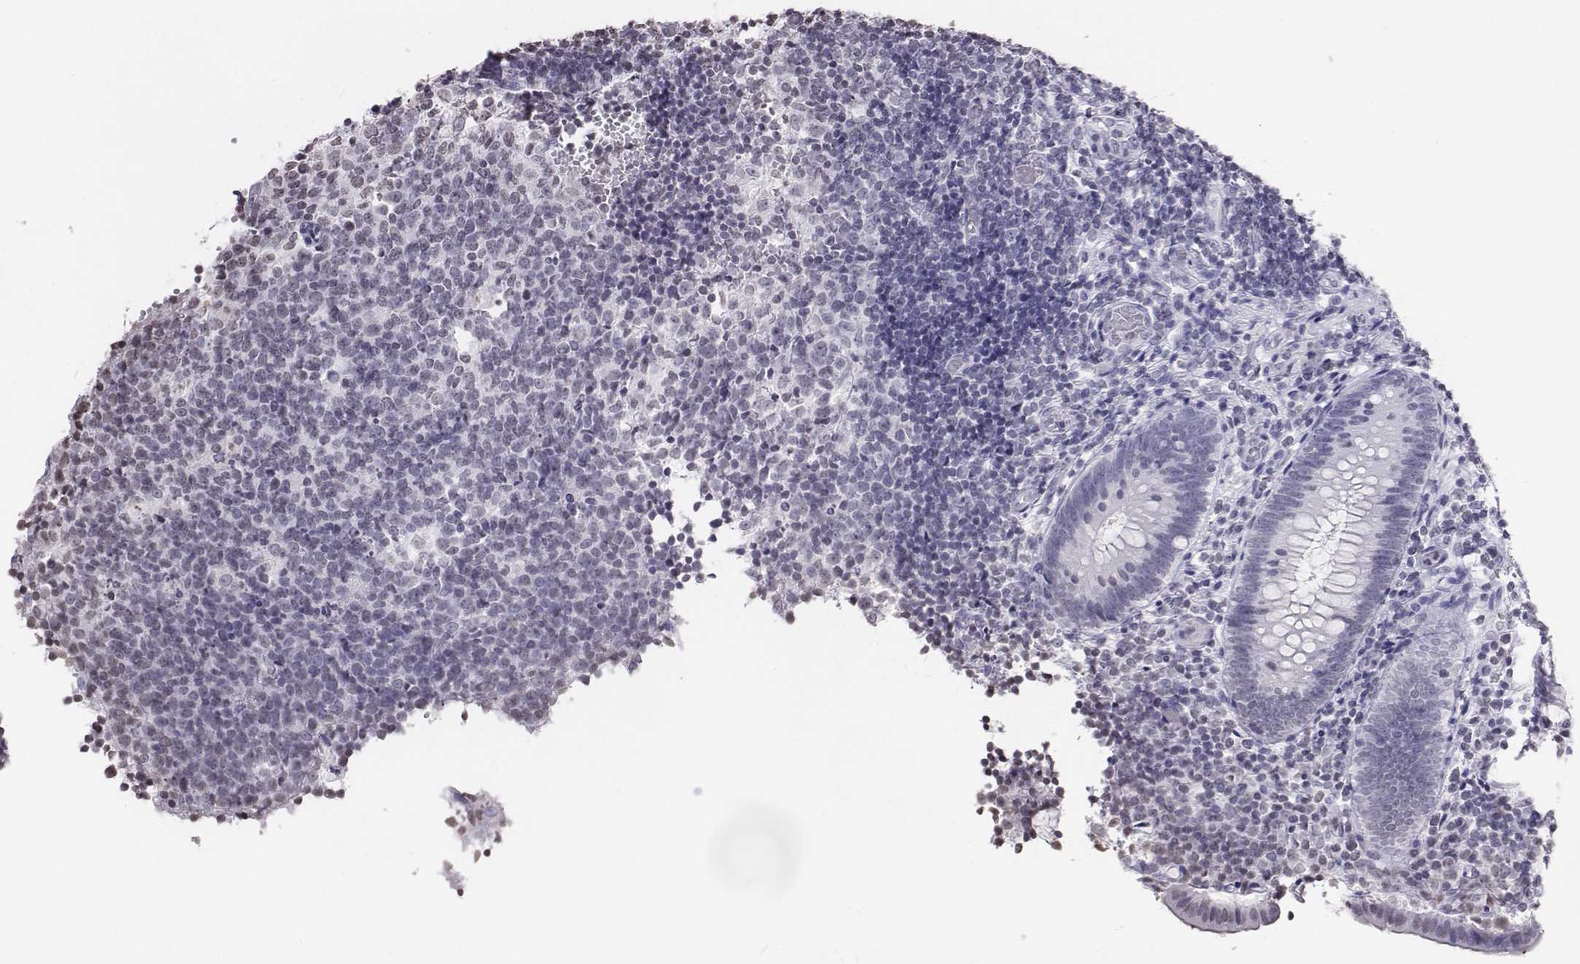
{"staining": {"intensity": "negative", "quantity": "none", "location": "none"}, "tissue": "appendix", "cell_type": "Glandular cells", "image_type": "normal", "snomed": [{"axis": "morphology", "description": "Normal tissue, NOS"}, {"axis": "topography", "description": "Appendix"}], "caption": "Immunohistochemistry (IHC) micrograph of benign human appendix stained for a protein (brown), which displays no staining in glandular cells. Nuclei are stained in blue.", "gene": "BARHL1", "patient": {"sex": "female", "age": 32}}